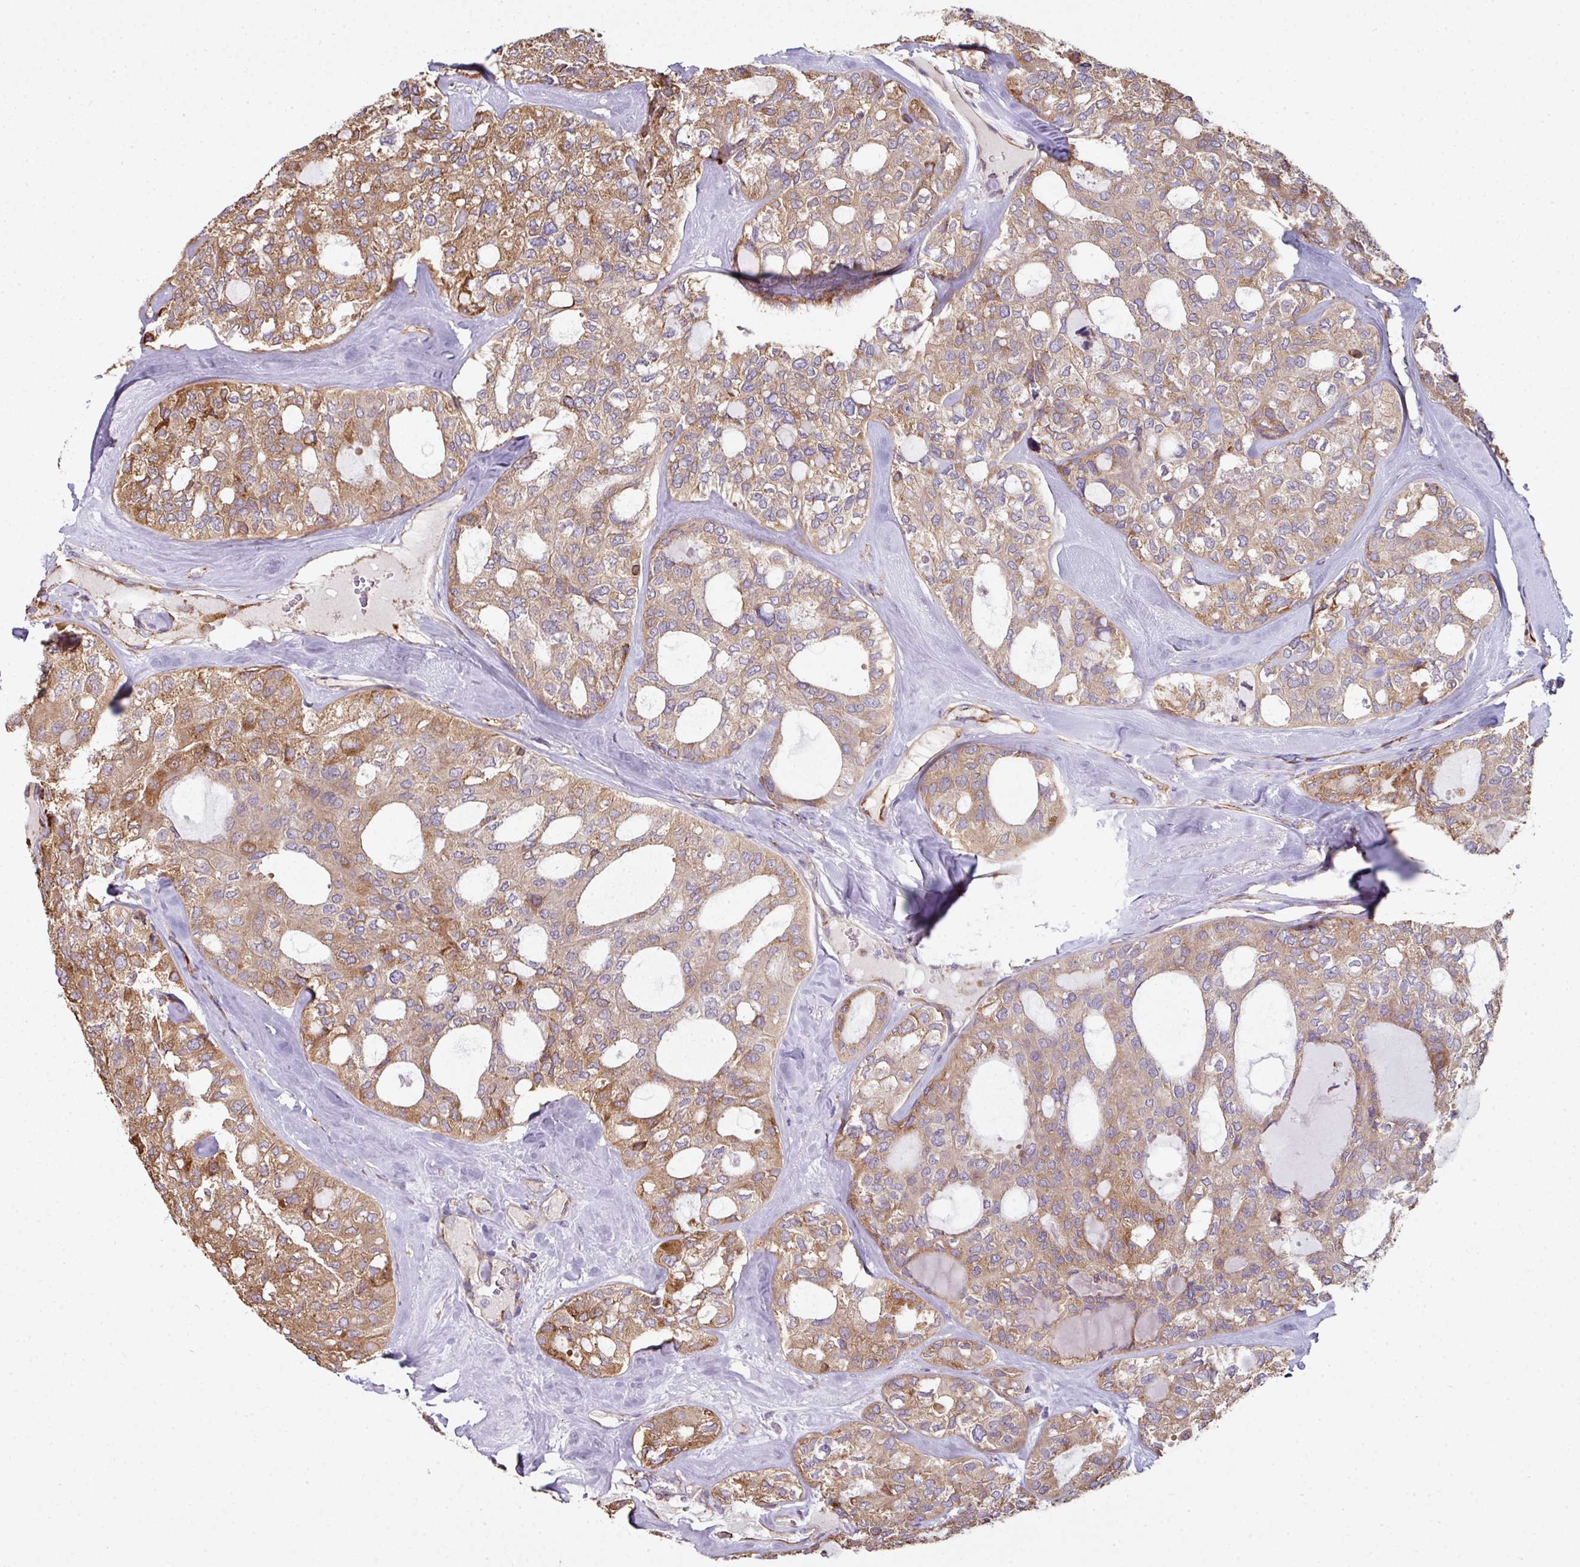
{"staining": {"intensity": "moderate", "quantity": "25%-75%", "location": "cytoplasmic/membranous"}, "tissue": "thyroid cancer", "cell_type": "Tumor cells", "image_type": "cancer", "snomed": [{"axis": "morphology", "description": "Follicular adenoma carcinoma, NOS"}, {"axis": "topography", "description": "Thyroid gland"}], "caption": "The photomicrograph exhibits immunohistochemical staining of follicular adenoma carcinoma (thyroid). There is moderate cytoplasmic/membranous positivity is present in approximately 25%-75% of tumor cells. (Stains: DAB in brown, nuclei in blue, Microscopy: brightfield microscopy at high magnification).", "gene": "FAT4", "patient": {"sex": "male", "age": 75}}